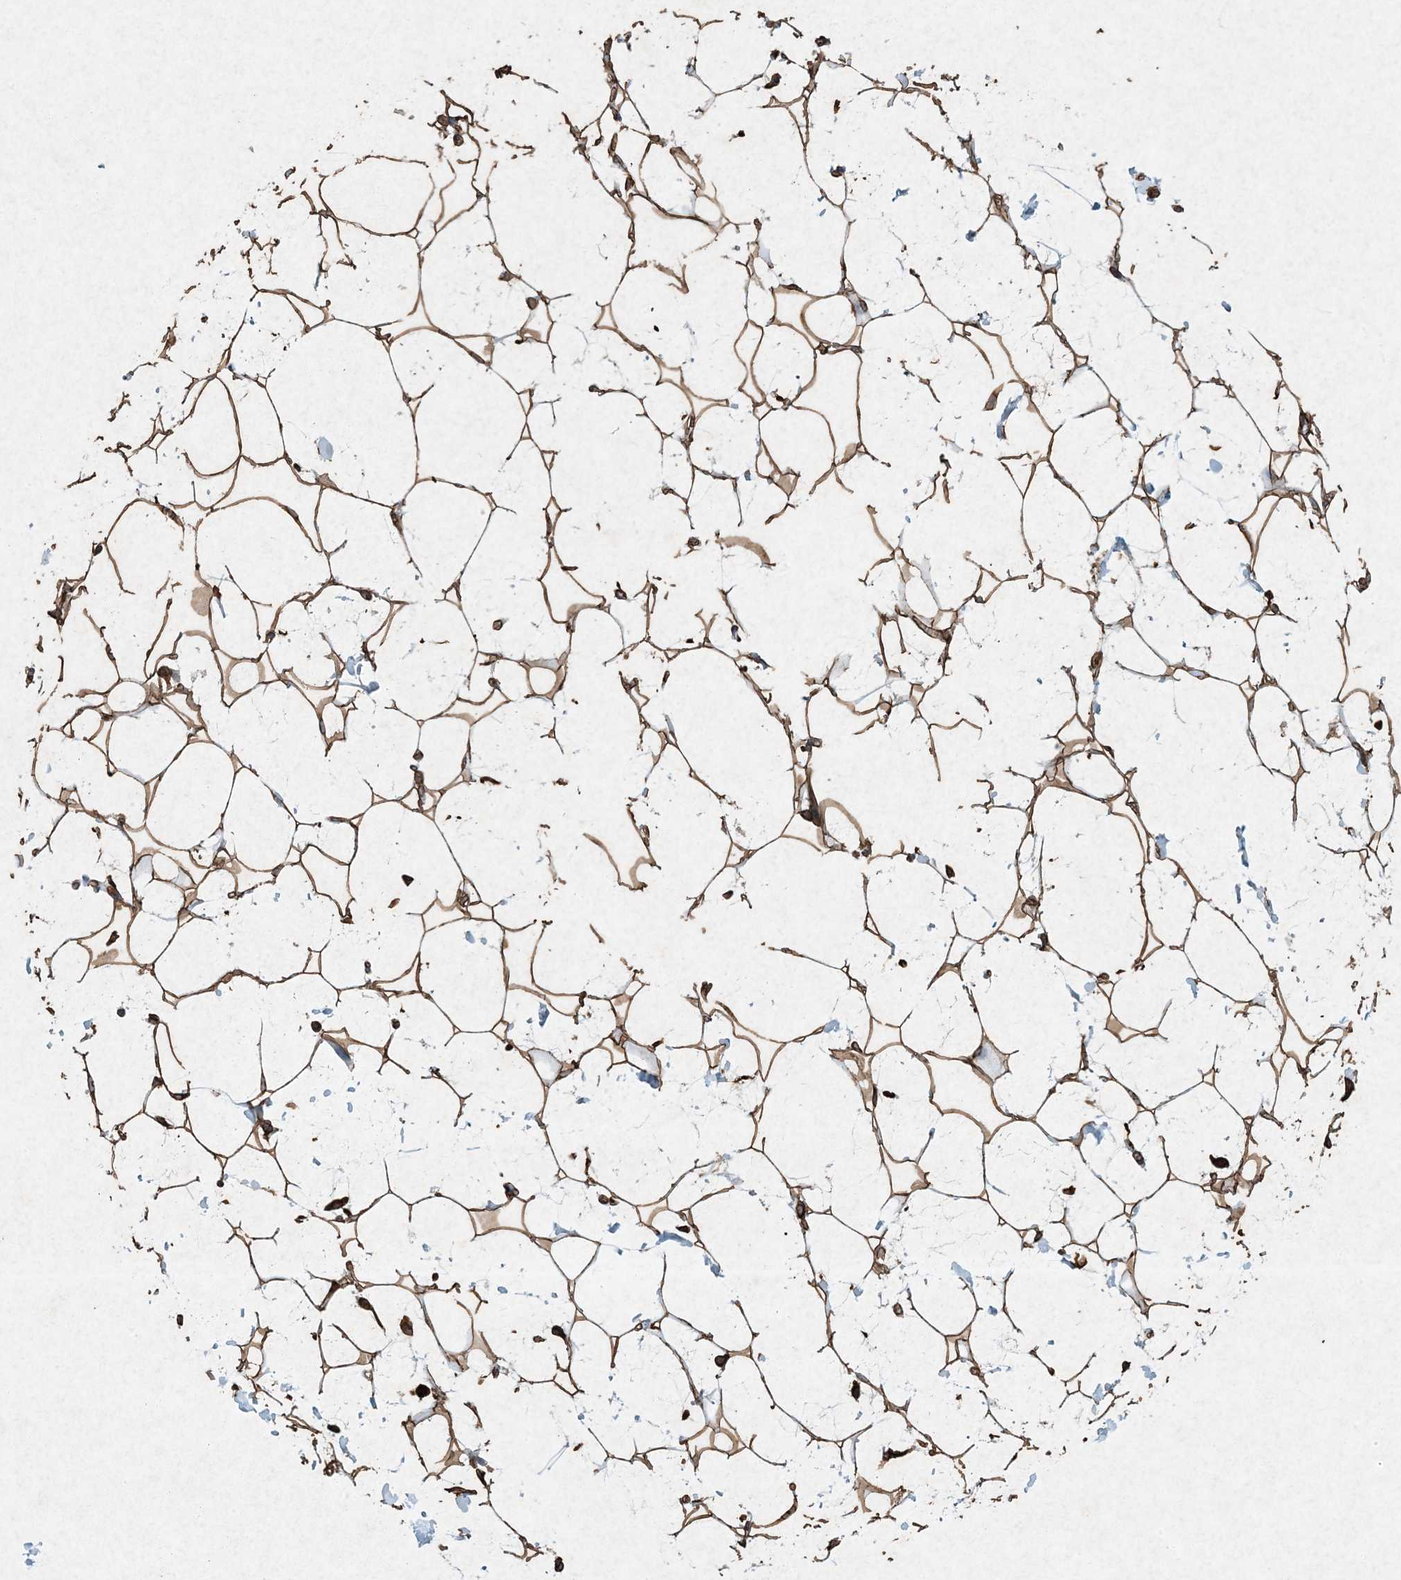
{"staining": {"intensity": "moderate", "quantity": ">75%", "location": "cytoplasmic/membranous"}, "tissue": "adipose tissue", "cell_type": "Adipocytes", "image_type": "normal", "snomed": [{"axis": "morphology", "description": "Normal tissue, NOS"}, {"axis": "topography", "description": "Breast"}], "caption": "Protein expression by IHC demonstrates moderate cytoplasmic/membranous staining in about >75% of adipocytes in benign adipose tissue.", "gene": "RYK", "patient": {"sex": "female", "age": 26}}